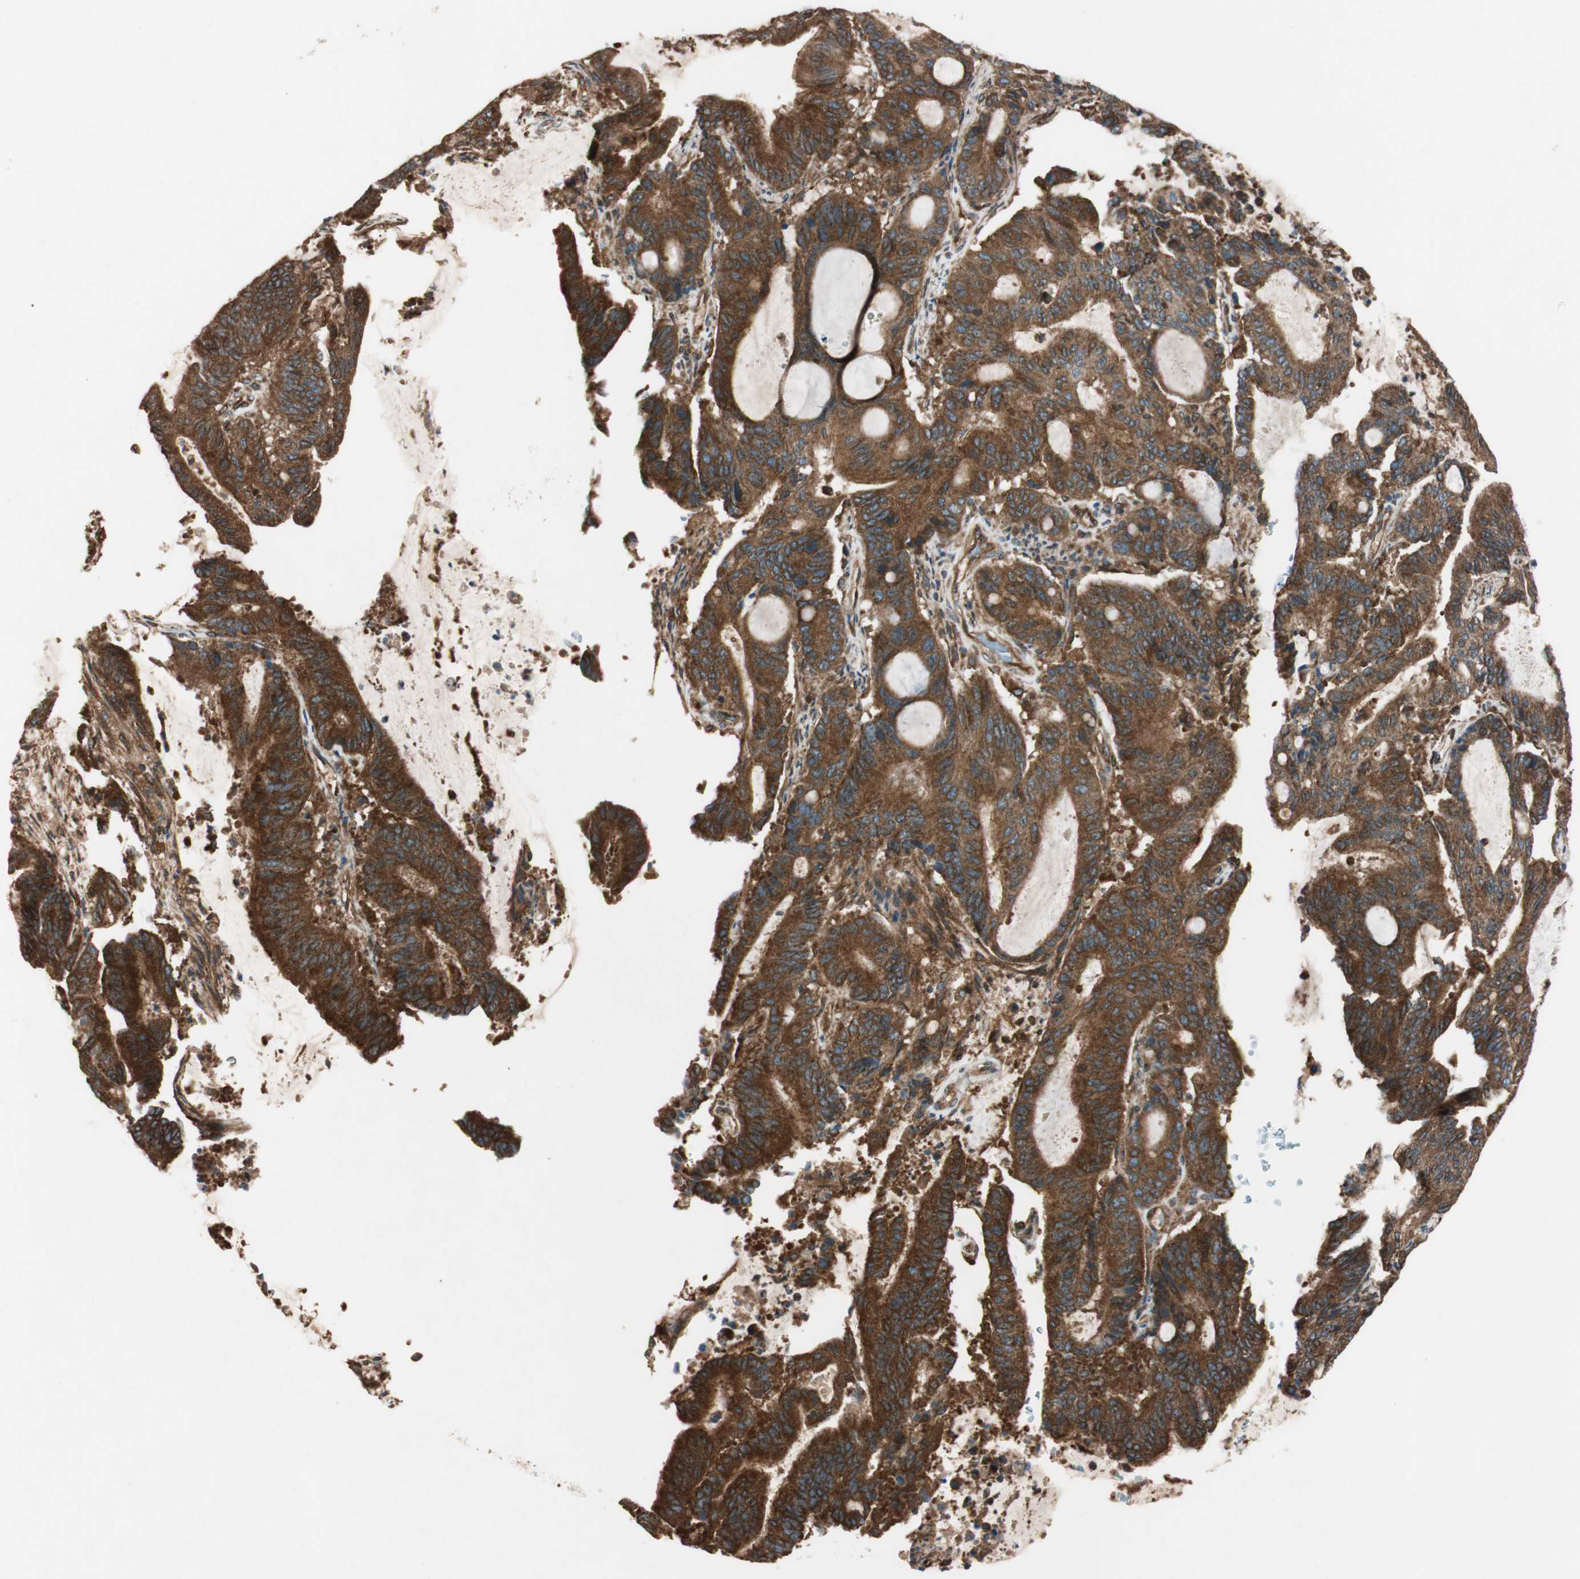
{"staining": {"intensity": "strong", "quantity": ">75%", "location": "cytoplasmic/membranous"}, "tissue": "liver cancer", "cell_type": "Tumor cells", "image_type": "cancer", "snomed": [{"axis": "morphology", "description": "Cholangiocarcinoma"}, {"axis": "topography", "description": "Liver"}], "caption": "Brown immunohistochemical staining in human liver cancer (cholangiocarcinoma) reveals strong cytoplasmic/membranous staining in about >75% of tumor cells. (brown staining indicates protein expression, while blue staining denotes nuclei).", "gene": "RAB5A", "patient": {"sex": "female", "age": 73}}